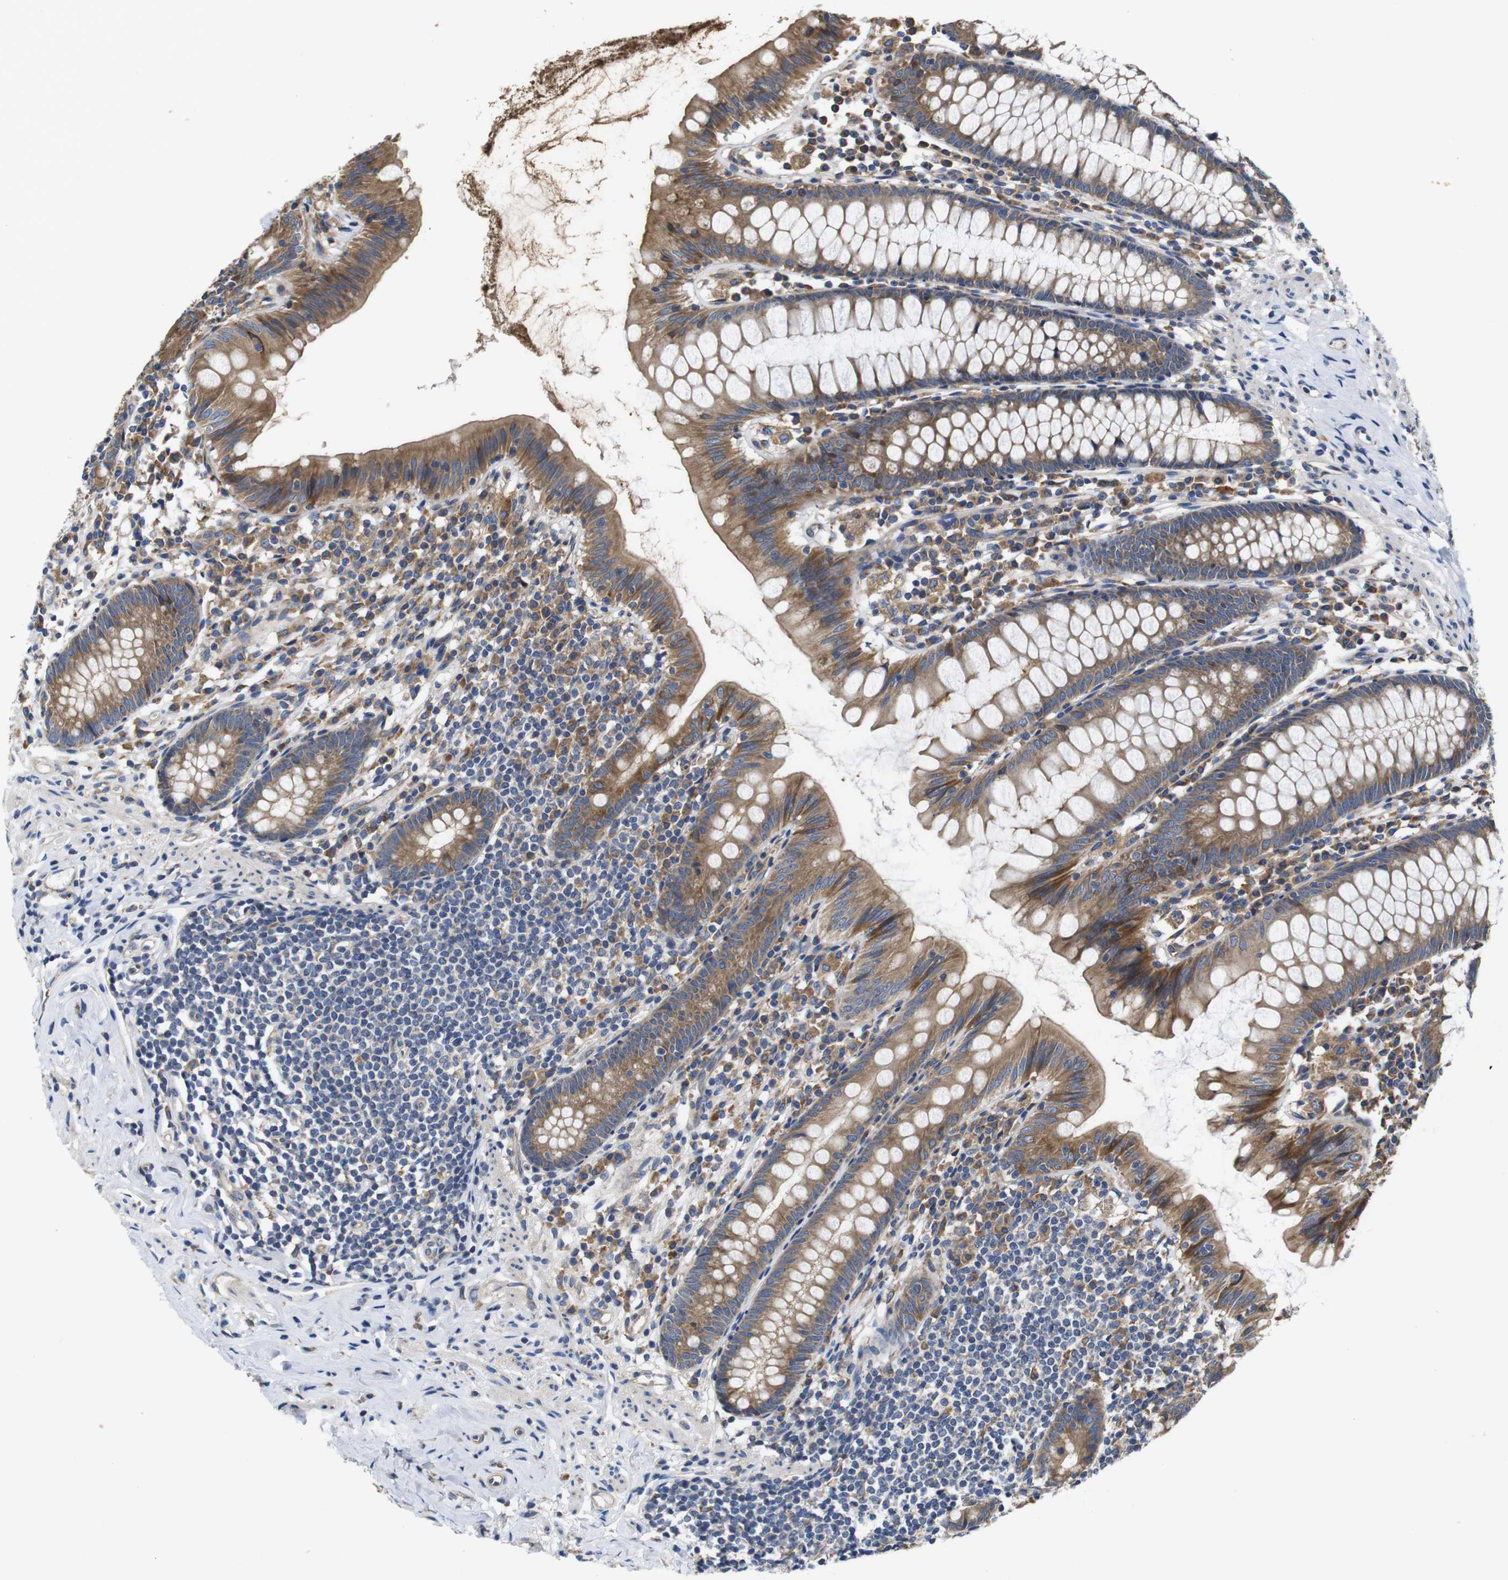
{"staining": {"intensity": "moderate", "quantity": ">75%", "location": "cytoplasmic/membranous"}, "tissue": "appendix", "cell_type": "Glandular cells", "image_type": "normal", "snomed": [{"axis": "morphology", "description": "Normal tissue, NOS"}, {"axis": "topography", "description": "Appendix"}], "caption": "Protein expression analysis of unremarkable appendix exhibits moderate cytoplasmic/membranous positivity in about >75% of glandular cells. (DAB = brown stain, brightfield microscopy at high magnification).", "gene": "MARCHF7", "patient": {"sex": "male", "age": 52}}